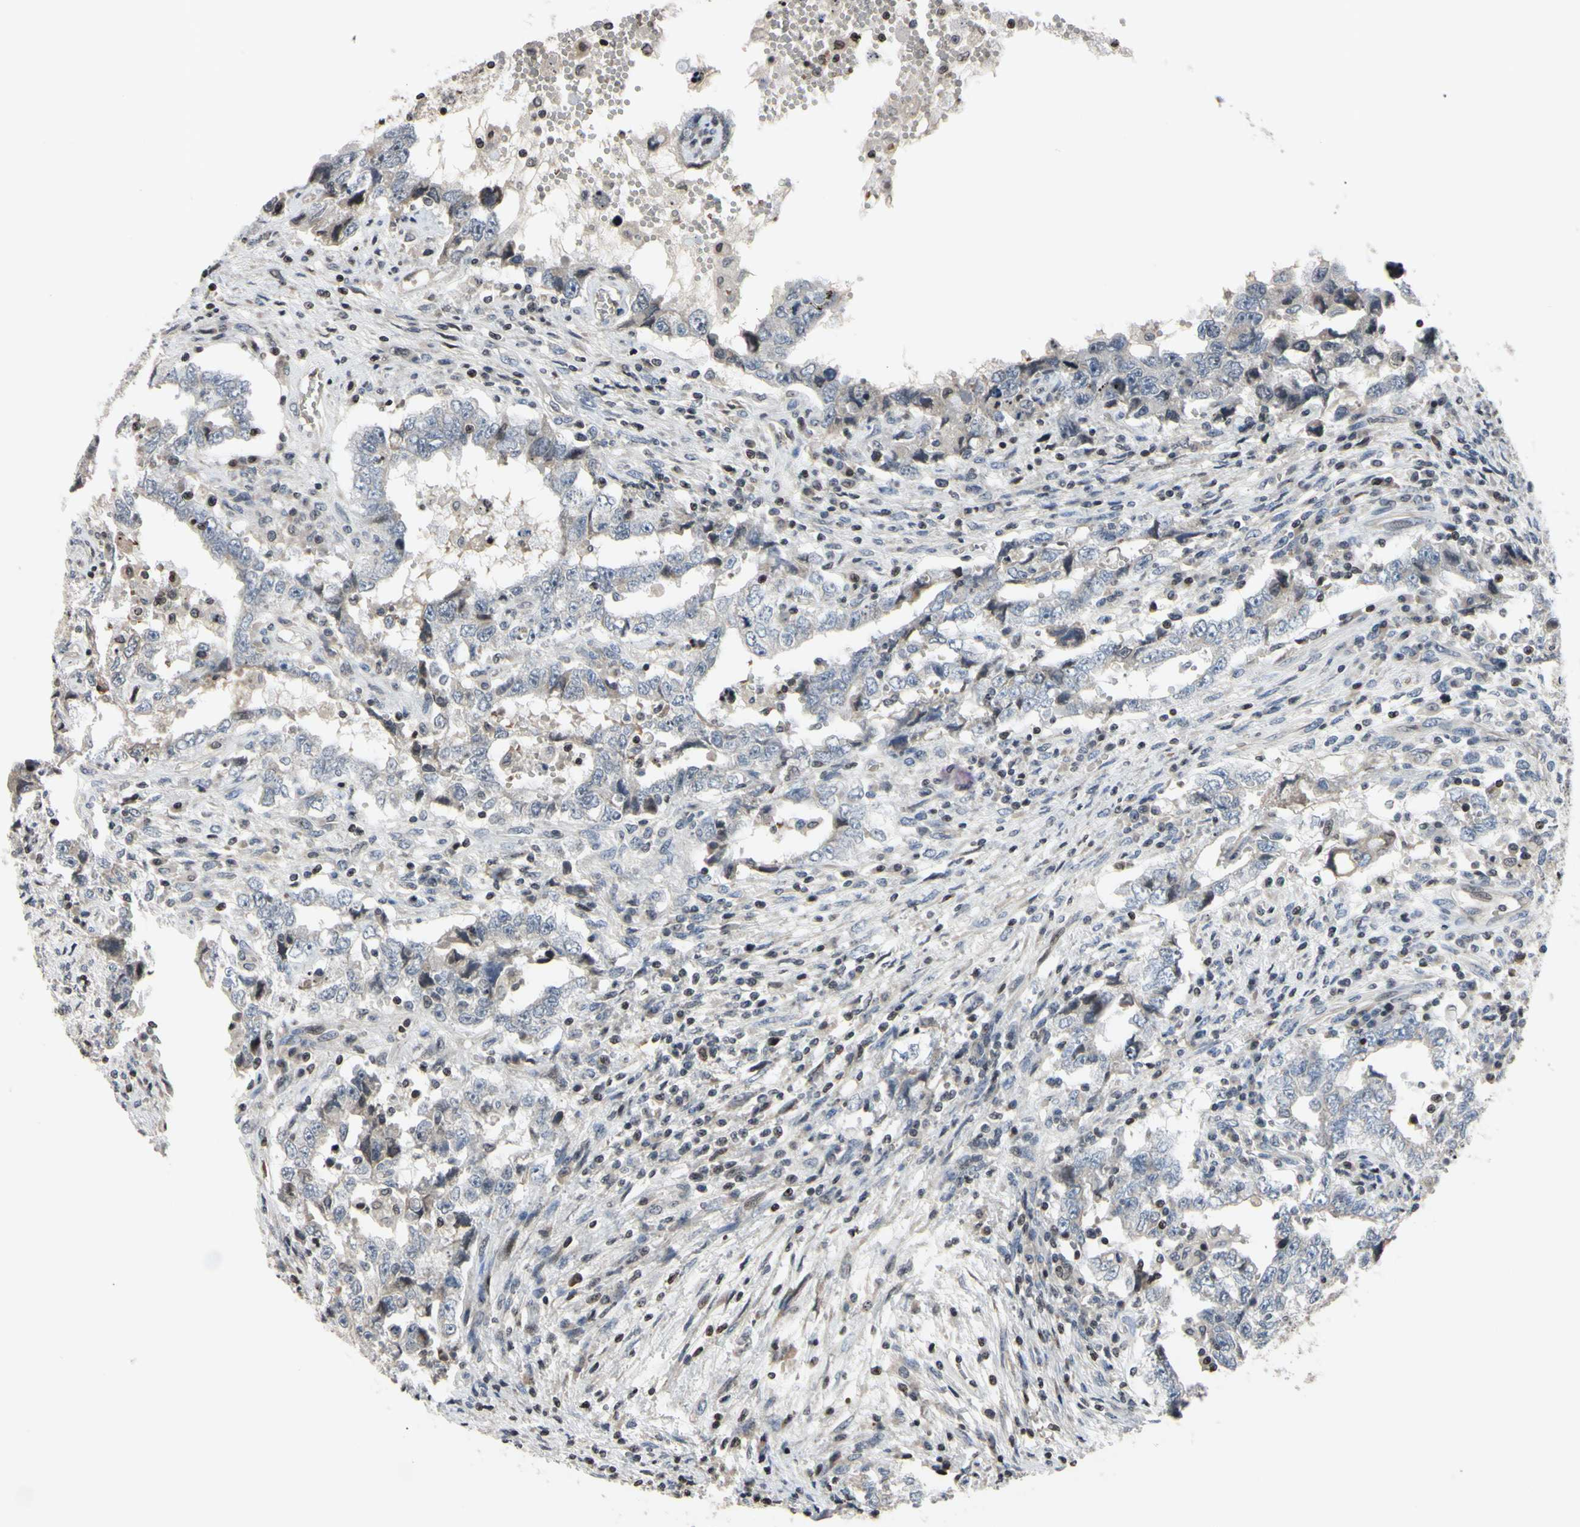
{"staining": {"intensity": "negative", "quantity": "none", "location": "none"}, "tissue": "testis cancer", "cell_type": "Tumor cells", "image_type": "cancer", "snomed": [{"axis": "morphology", "description": "Carcinoma, Embryonal, NOS"}, {"axis": "topography", "description": "Testis"}], "caption": "There is no significant expression in tumor cells of testis cancer (embryonal carcinoma).", "gene": "ARG1", "patient": {"sex": "male", "age": 26}}